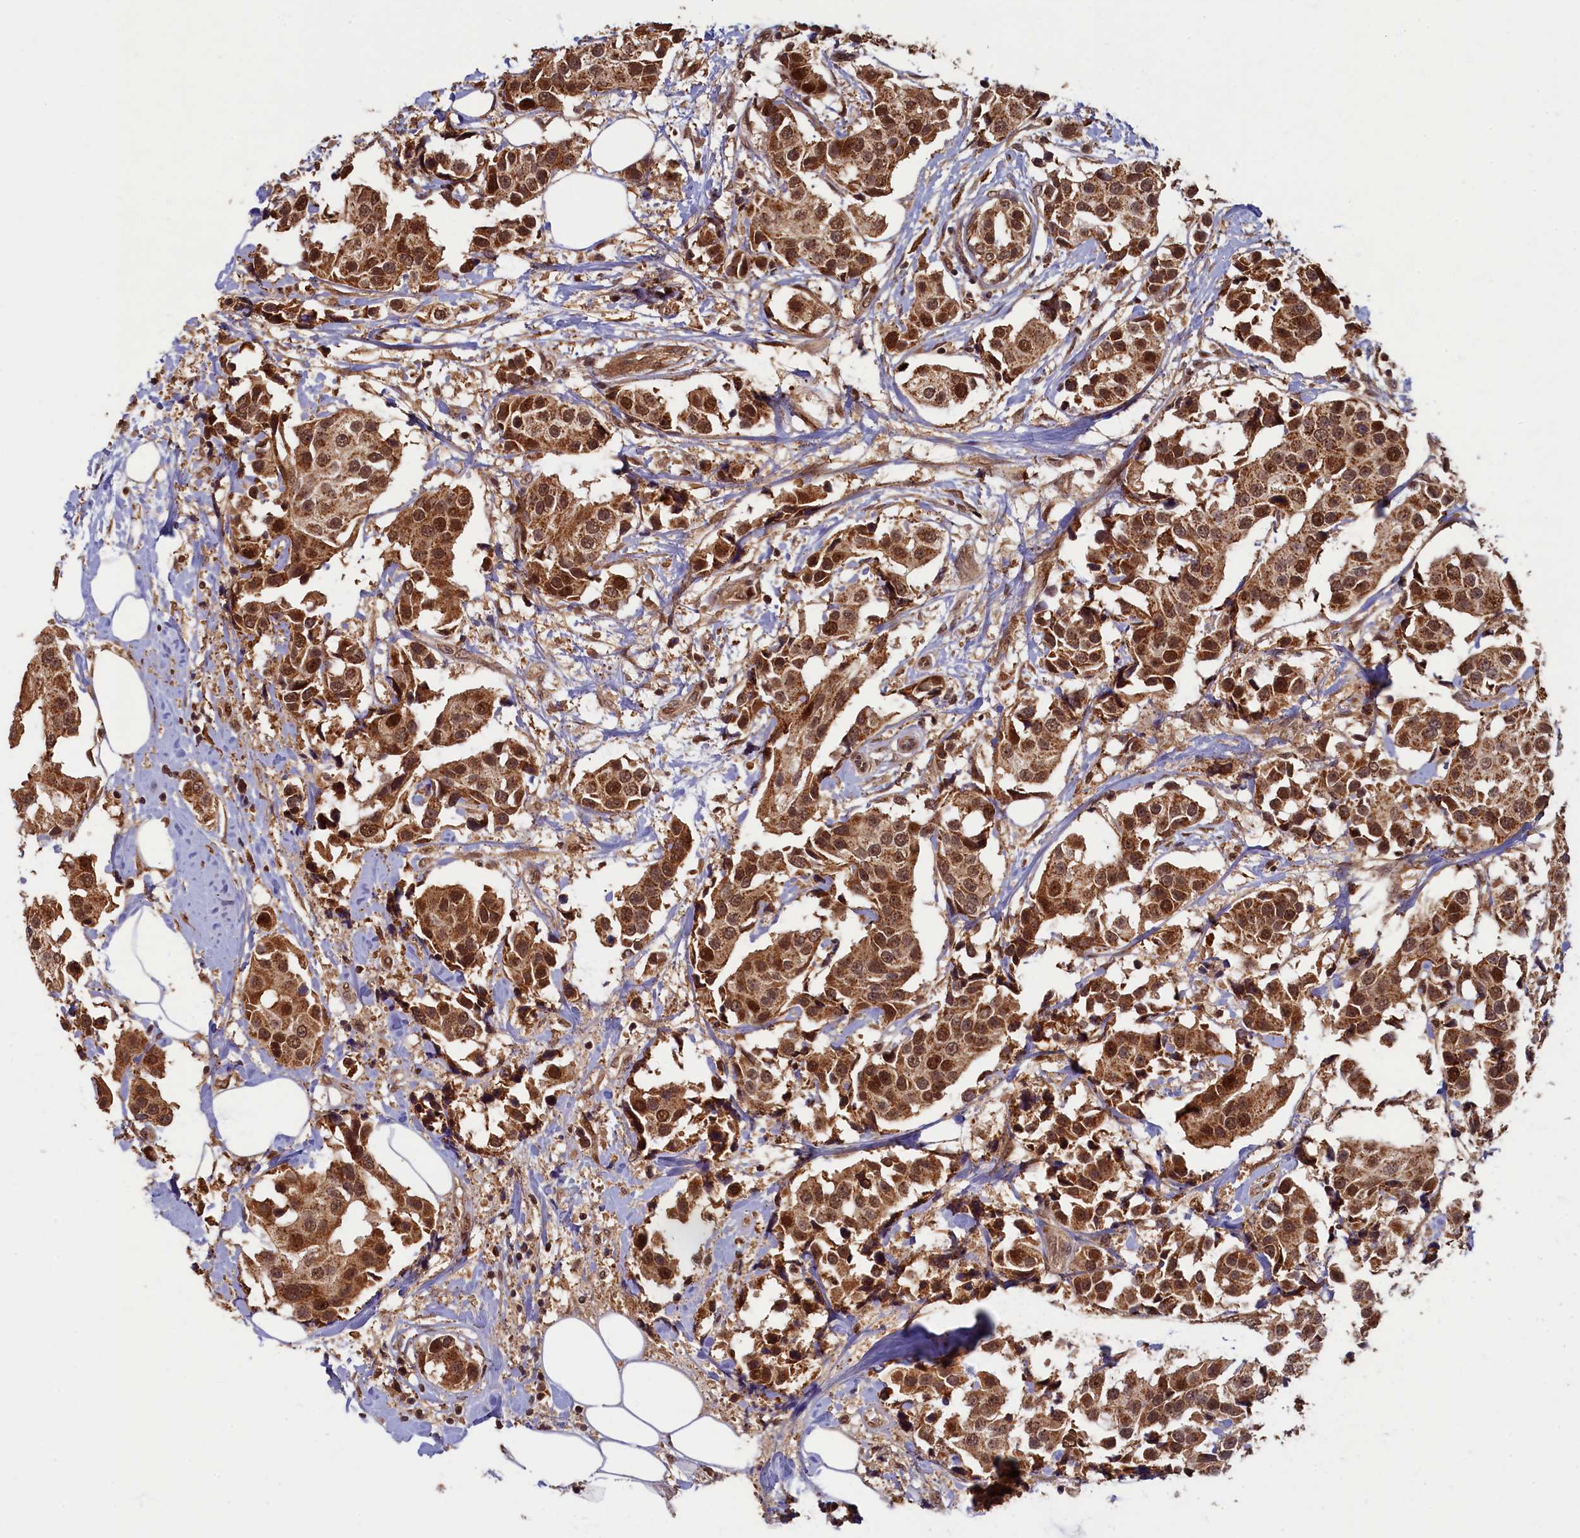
{"staining": {"intensity": "strong", "quantity": ">75%", "location": "cytoplasmic/membranous,nuclear"}, "tissue": "breast cancer", "cell_type": "Tumor cells", "image_type": "cancer", "snomed": [{"axis": "morphology", "description": "Normal tissue, NOS"}, {"axis": "morphology", "description": "Duct carcinoma"}, {"axis": "topography", "description": "Breast"}], "caption": "Immunohistochemistry (IHC) micrograph of neoplastic tissue: breast invasive ductal carcinoma stained using IHC exhibits high levels of strong protein expression localized specifically in the cytoplasmic/membranous and nuclear of tumor cells, appearing as a cytoplasmic/membranous and nuclear brown color.", "gene": "BRCA1", "patient": {"sex": "female", "age": 39}}